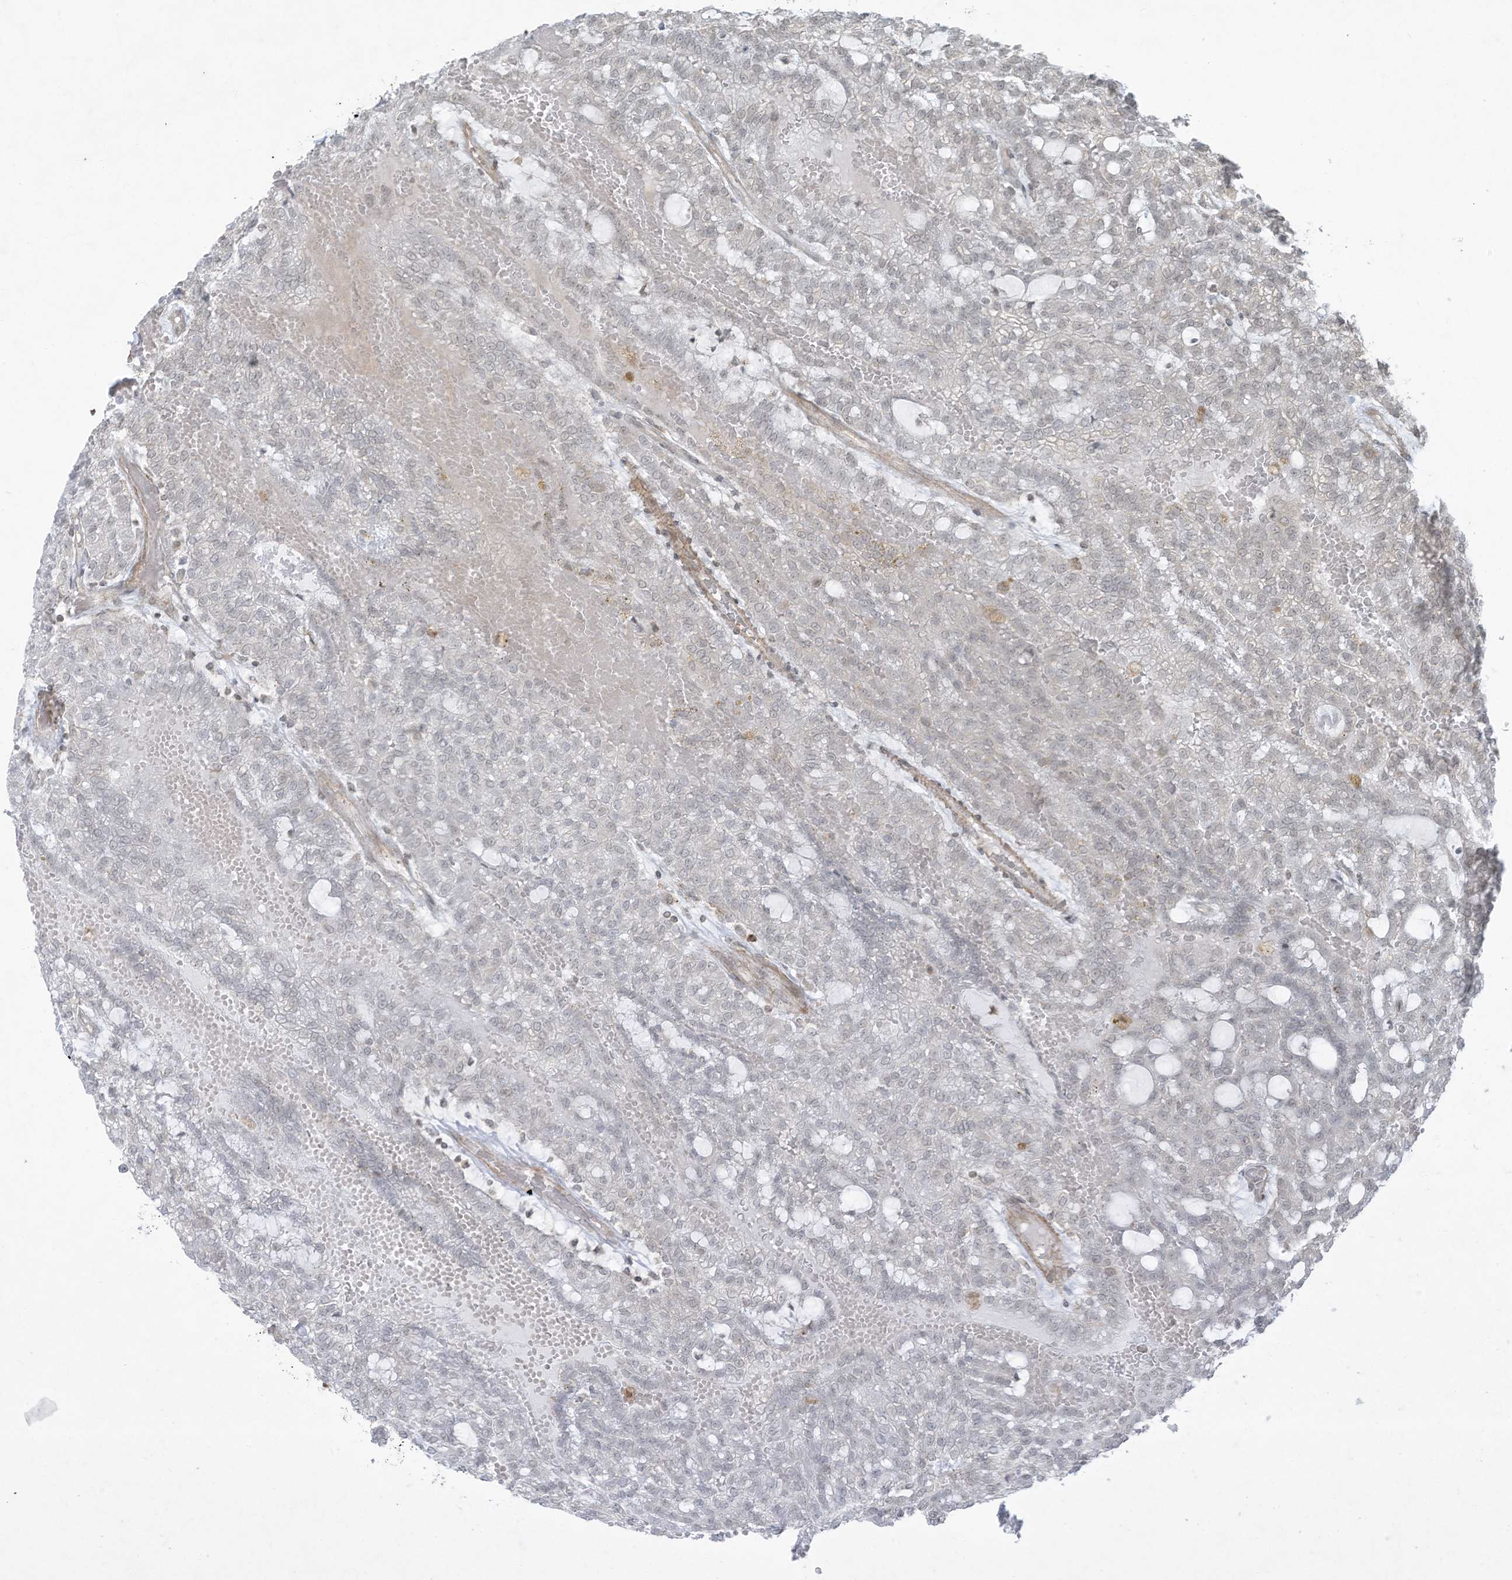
{"staining": {"intensity": "negative", "quantity": "none", "location": "none"}, "tissue": "renal cancer", "cell_type": "Tumor cells", "image_type": "cancer", "snomed": [{"axis": "morphology", "description": "Adenocarcinoma, NOS"}, {"axis": "topography", "description": "Kidney"}], "caption": "Human renal cancer (adenocarcinoma) stained for a protein using immunohistochemistry displays no expression in tumor cells.", "gene": "ZNF263", "patient": {"sex": "male", "age": 63}}